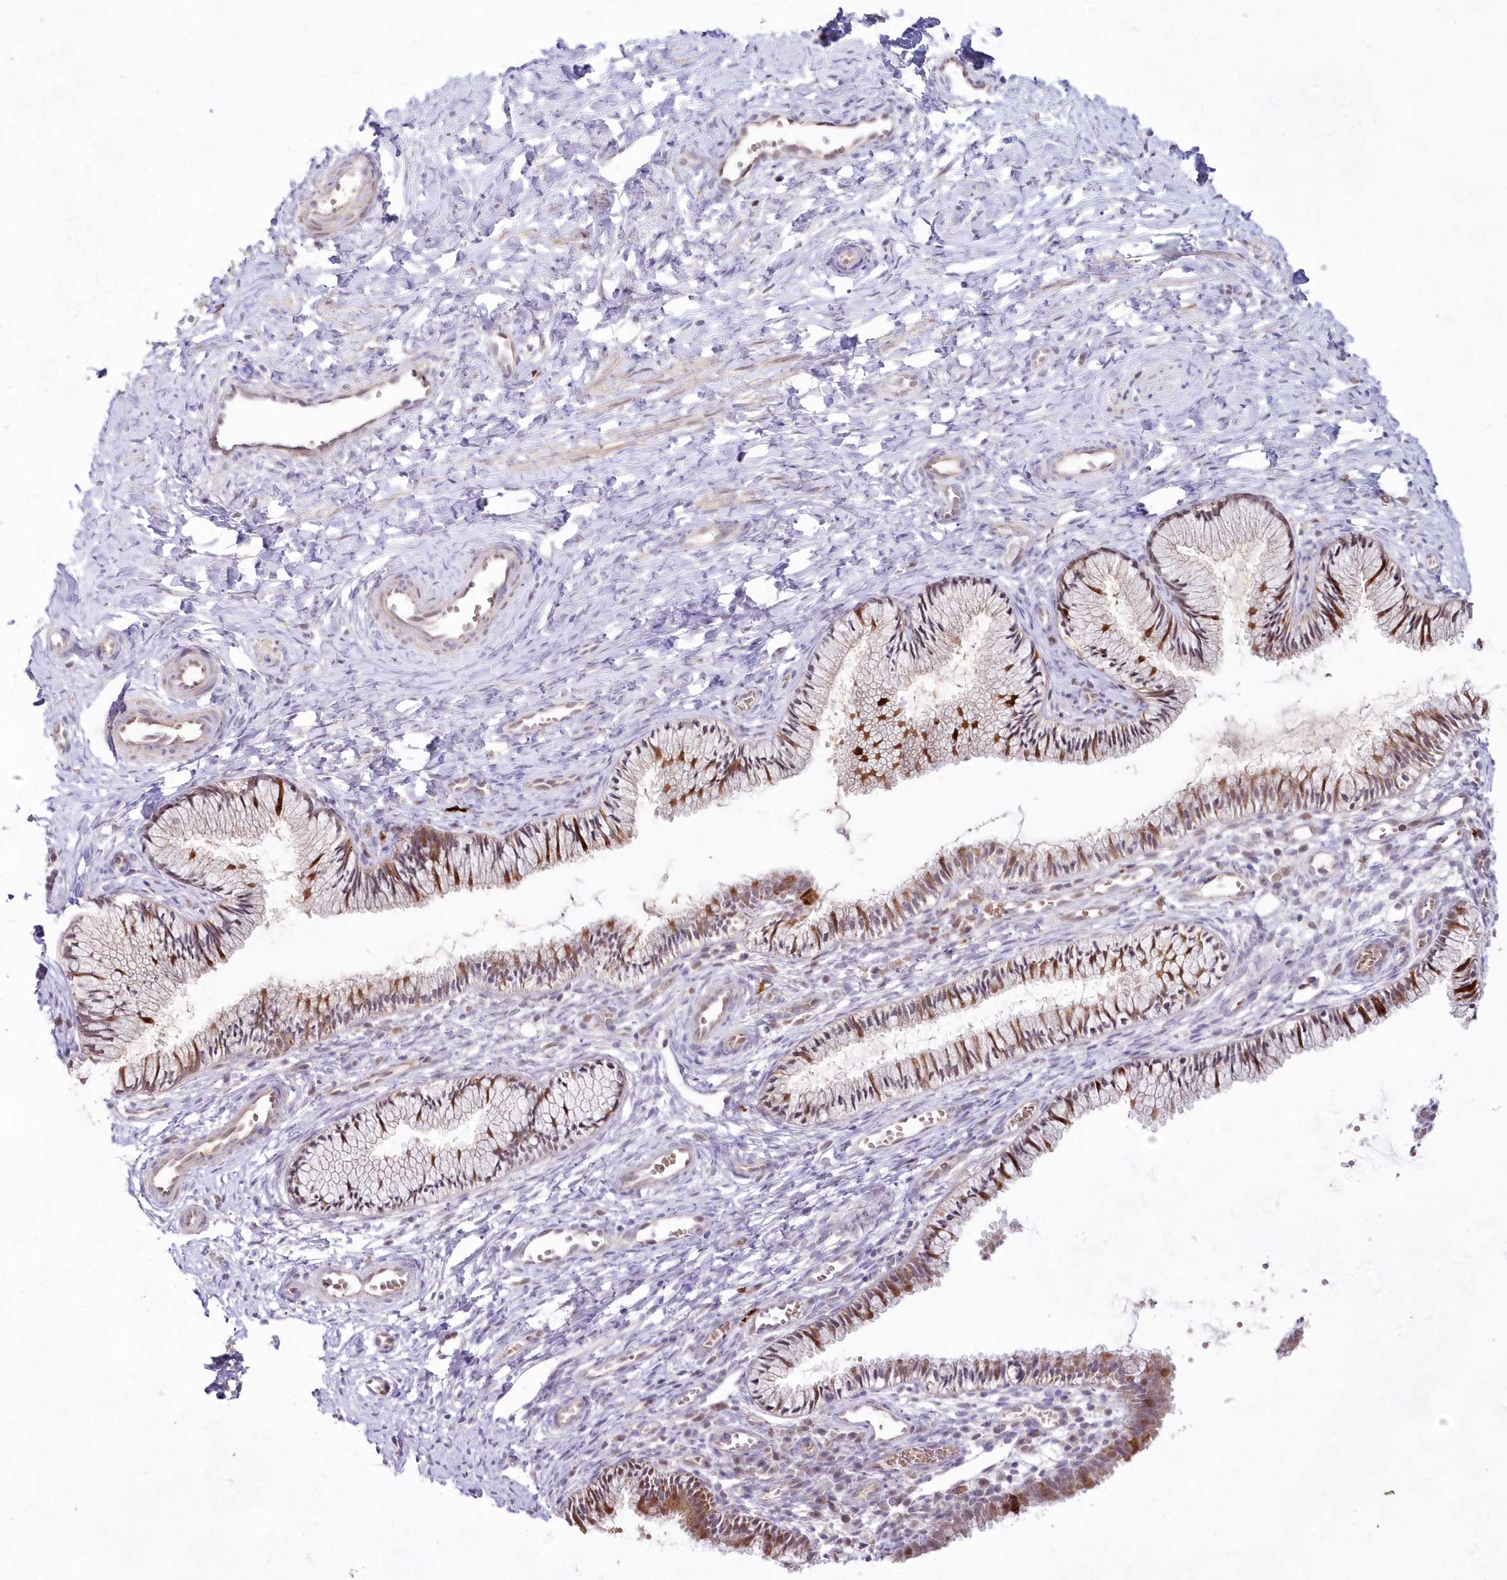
{"staining": {"intensity": "moderate", "quantity": "25%-75%", "location": "cytoplasmic/membranous"}, "tissue": "cervix", "cell_type": "Glandular cells", "image_type": "normal", "snomed": [{"axis": "morphology", "description": "Normal tissue, NOS"}, {"axis": "topography", "description": "Cervix"}], "caption": "Cervix stained with DAB IHC reveals medium levels of moderate cytoplasmic/membranous positivity in about 25%-75% of glandular cells. The staining is performed using DAB brown chromogen to label protein expression. The nuclei are counter-stained blue using hematoxylin.", "gene": "IMPA1", "patient": {"sex": "female", "age": 27}}